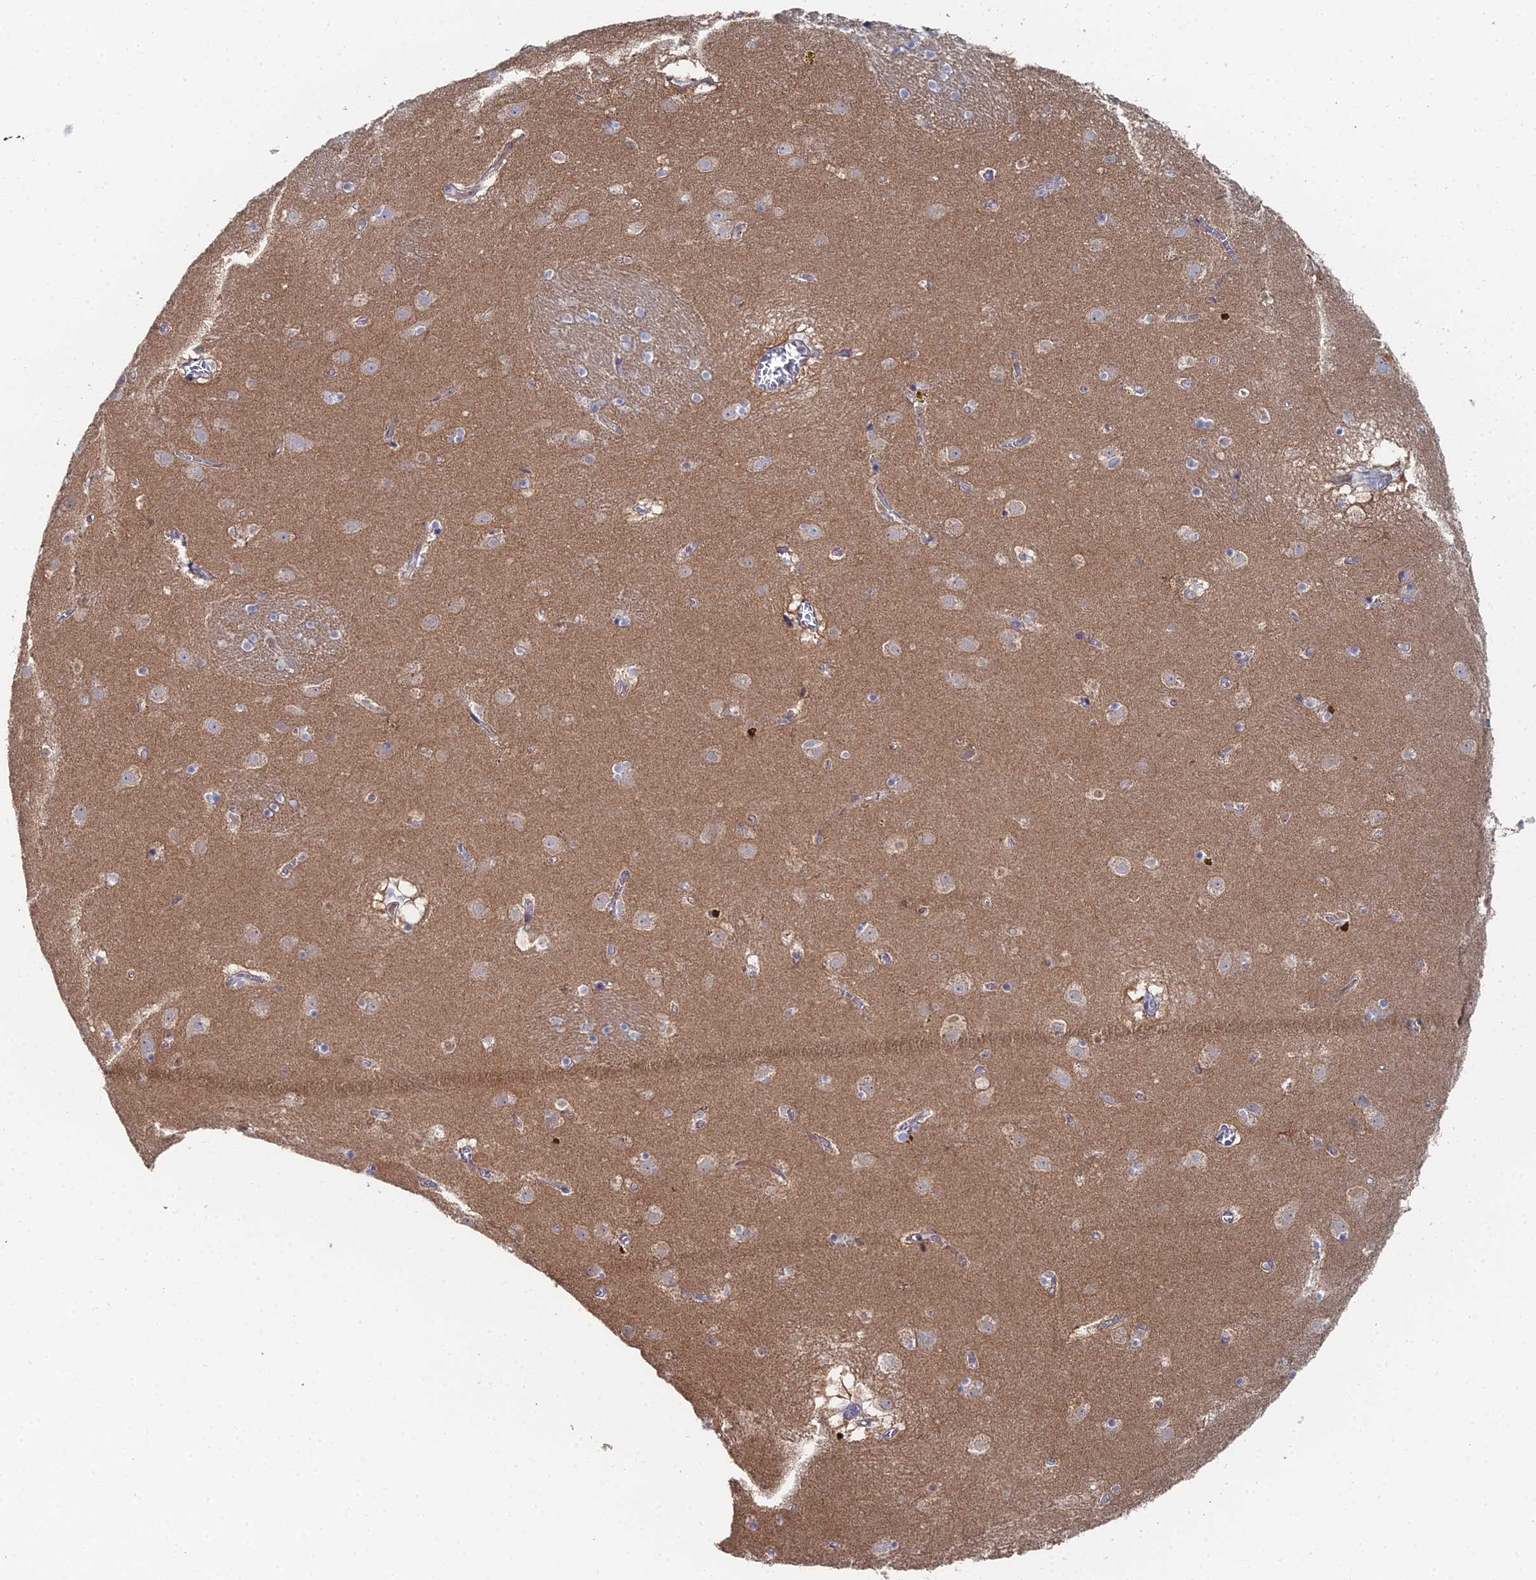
{"staining": {"intensity": "negative", "quantity": "none", "location": "none"}, "tissue": "caudate", "cell_type": "Glial cells", "image_type": "normal", "snomed": [{"axis": "morphology", "description": "Normal tissue, NOS"}, {"axis": "topography", "description": "Lateral ventricle wall"}], "caption": "Immunohistochemistry (IHC) micrograph of benign caudate stained for a protein (brown), which displays no expression in glial cells. Brightfield microscopy of immunohistochemistry stained with DAB (3,3'-diaminobenzidine) (brown) and hematoxylin (blue), captured at high magnification.", "gene": "THAP4", "patient": {"sex": "male", "age": 70}}